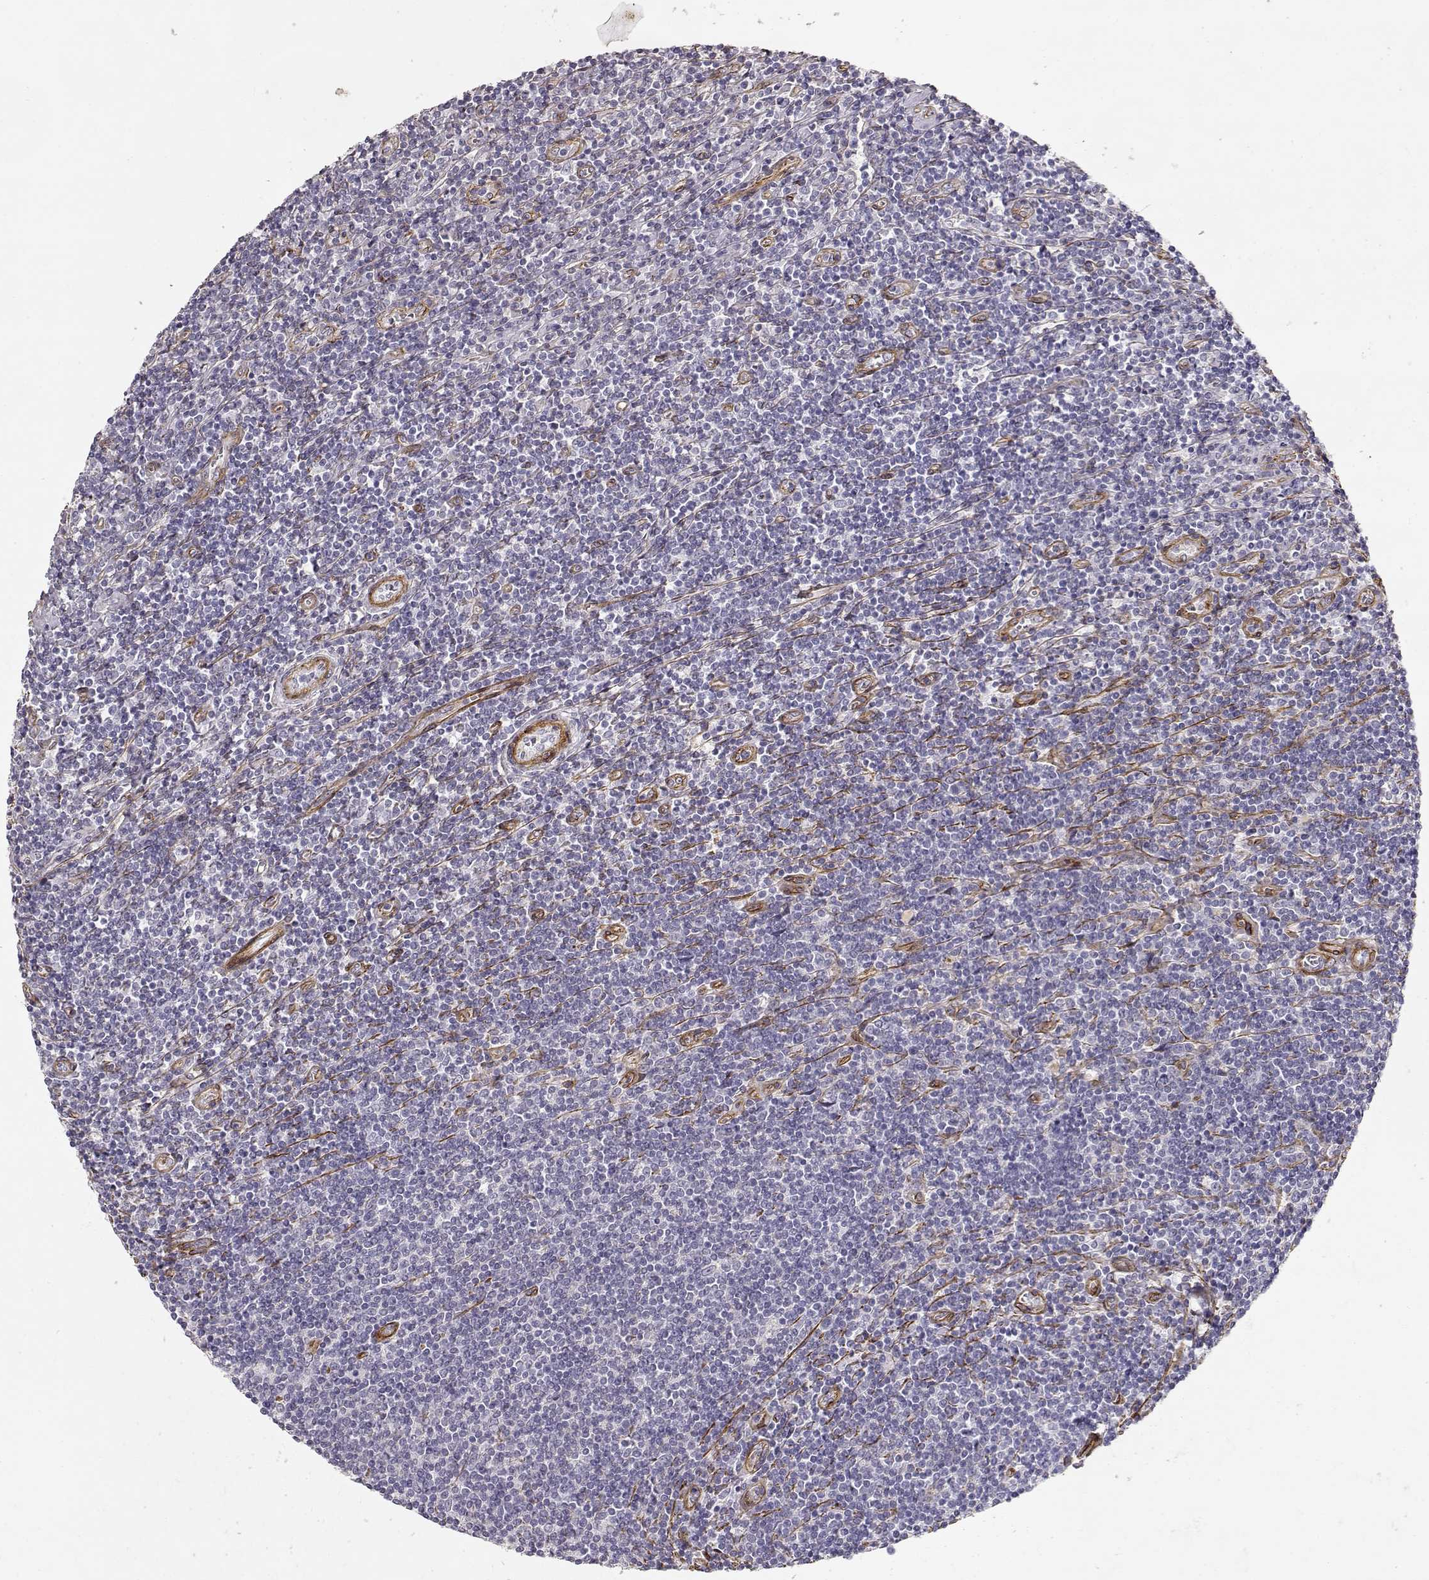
{"staining": {"intensity": "negative", "quantity": "none", "location": "none"}, "tissue": "lymphoma", "cell_type": "Tumor cells", "image_type": "cancer", "snomed": [{"axis": "morphology", "description": "Hodgkin's disease, NOS"}, {"axis": "topography", "description": "Lymph node"}], "caption": "This is an immunohistochemistry histopathology image of human Hodgkin's disease. There is no staining in tumor cells.", "gene": "LAMC1", "patient": {"sex": "male", "age": 40}}